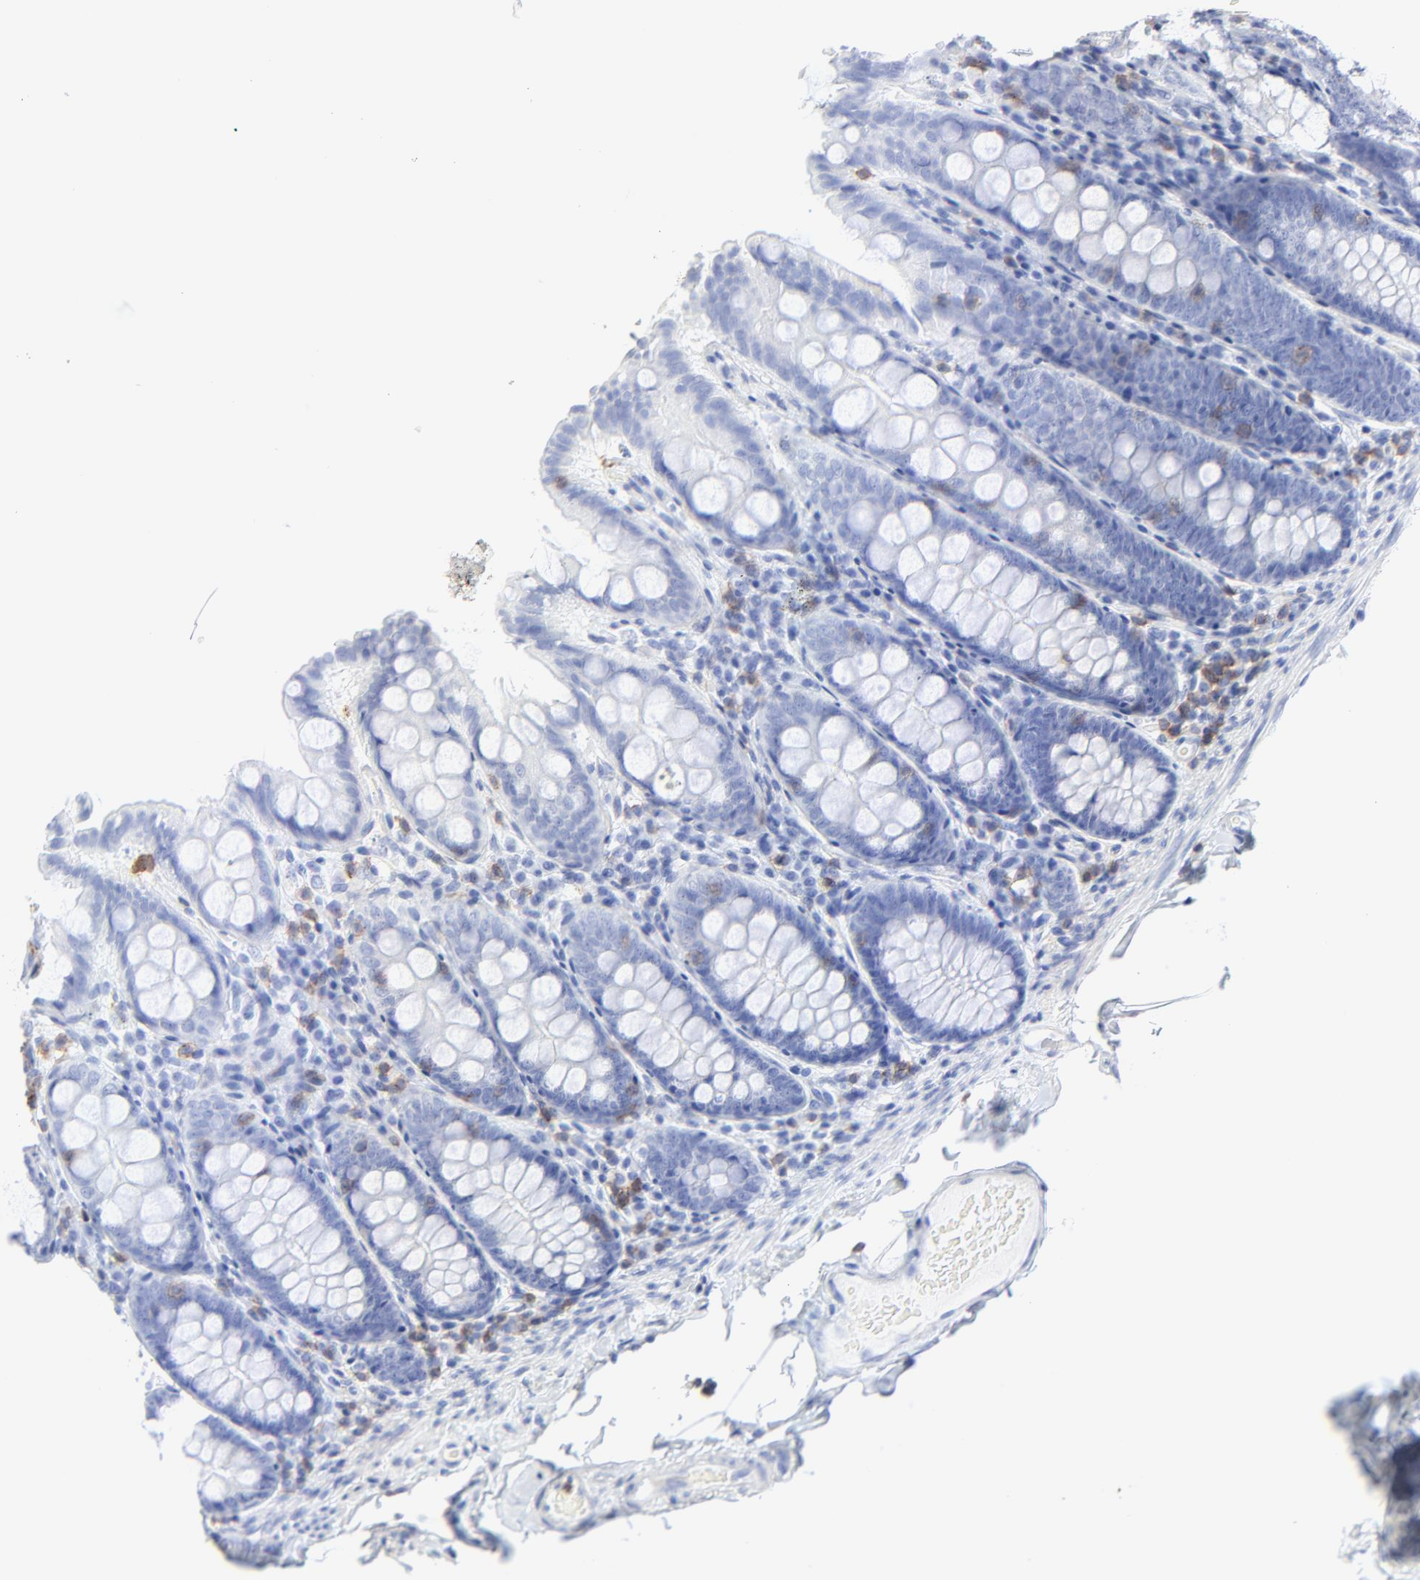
{"staining": {"intensity": "negative", "quantity": "none", "location": "none"}, "tissue": "colon", "cell_type": "Endothelial cells", "image_type": "normal", "snomed": [{"axis": "morphology", "description": "Normal tissue, NOS"}, {"axis": "topography", "description": "Colon"}], "caption": "High magnification brightfield microscopy of benign colon stained with DAB (brown) and counterstained with hematoxylin (blue): endothelial cells show no significant positivity. (DAB (3,3'-diaminobenzidine) IHC visualized using brightfield microscopy, high magnification).", "gene": "LCK", "patient": {"sex": "female", "age": 61}}